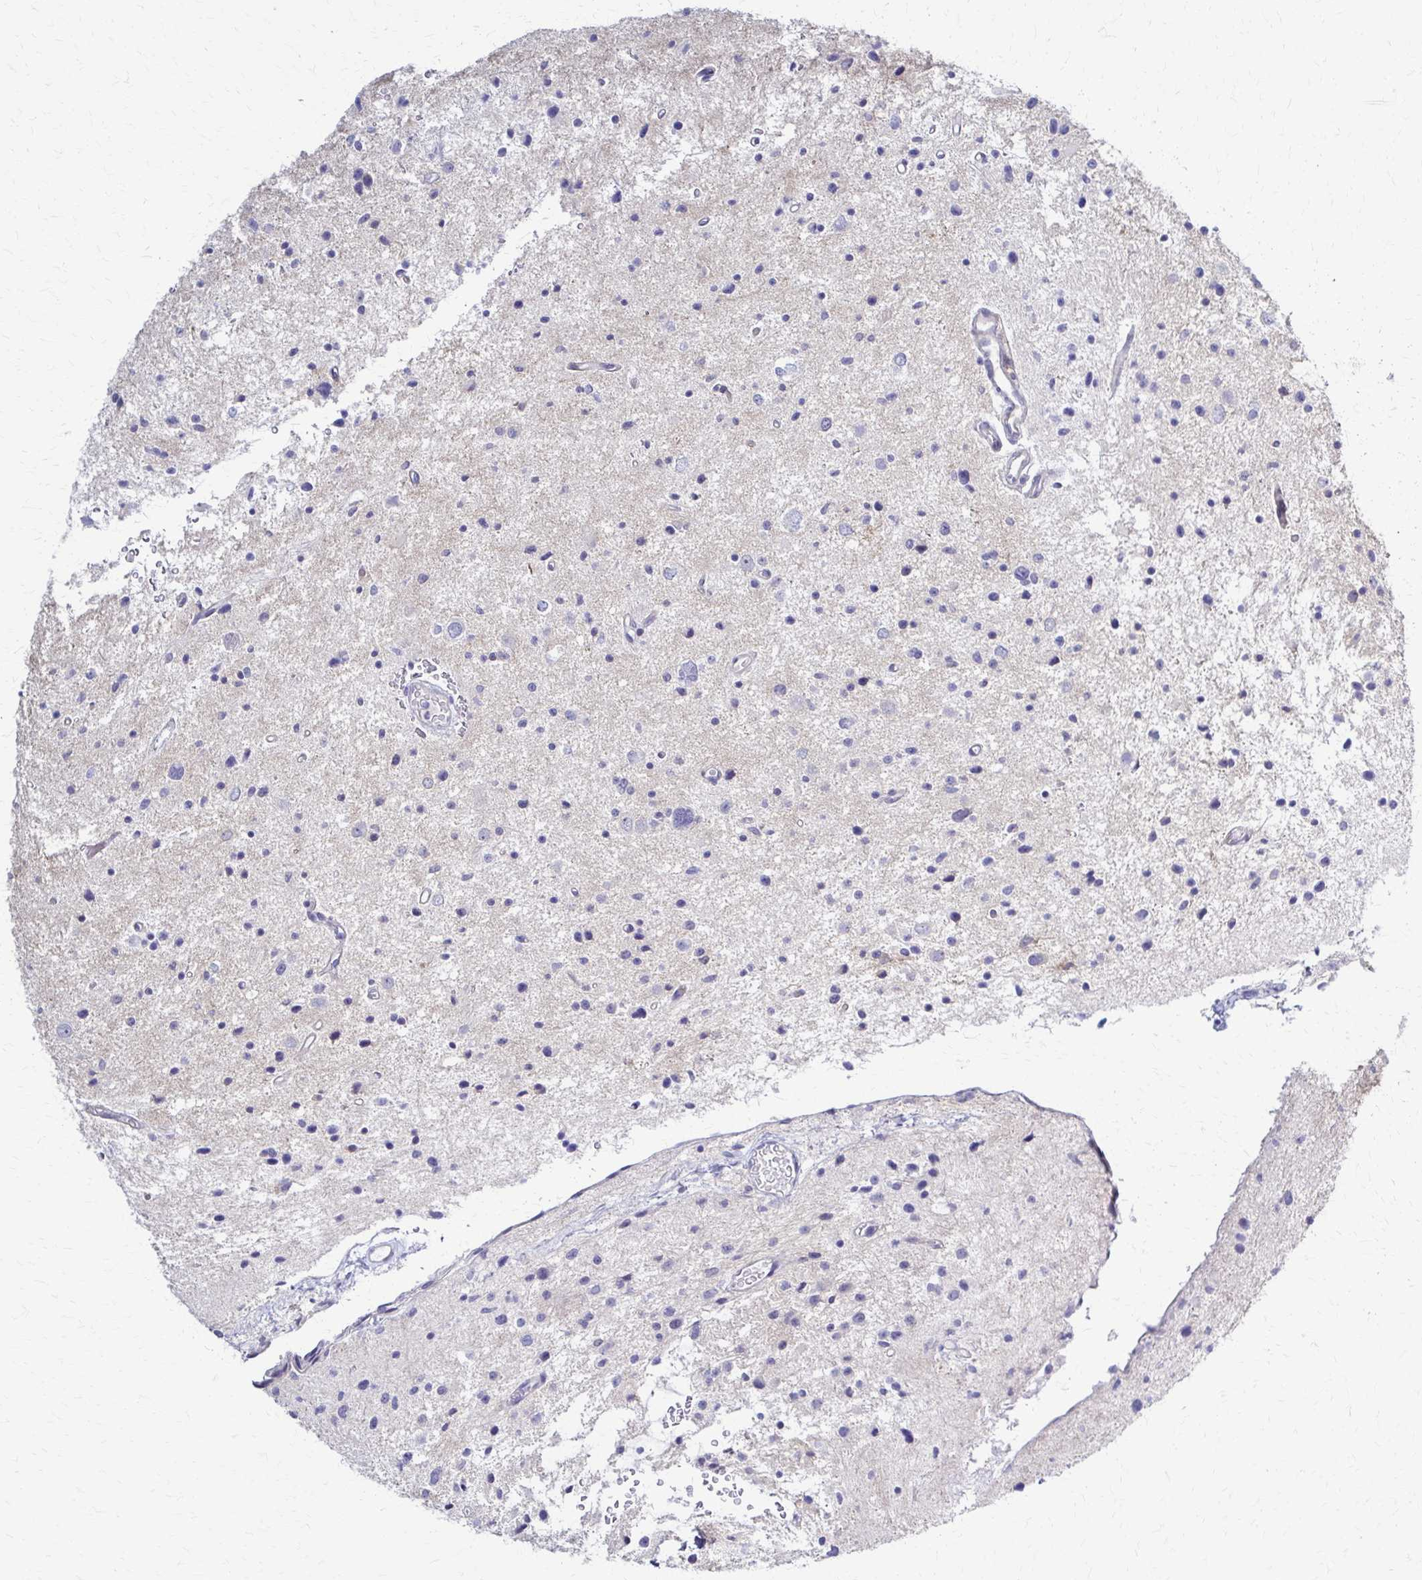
{"staining": {"intensity": "negative", "quantity": "none", "location": "none"}, "tissue": "glioma", "cell_type": "Tumor cells", "image_type": "cancer", "snomed": [{"axis": "morphology", "description": "Glioma, malignant, Low grade"}, {"axis": "topography", "description": "Brain"}], "caption": "Malignant glioma (low-grade) stained for a protein using IHC reveals no expression tumor cells.", "gene": "RHOBTB2", "patient": {"sex": "male", "age": 43}}